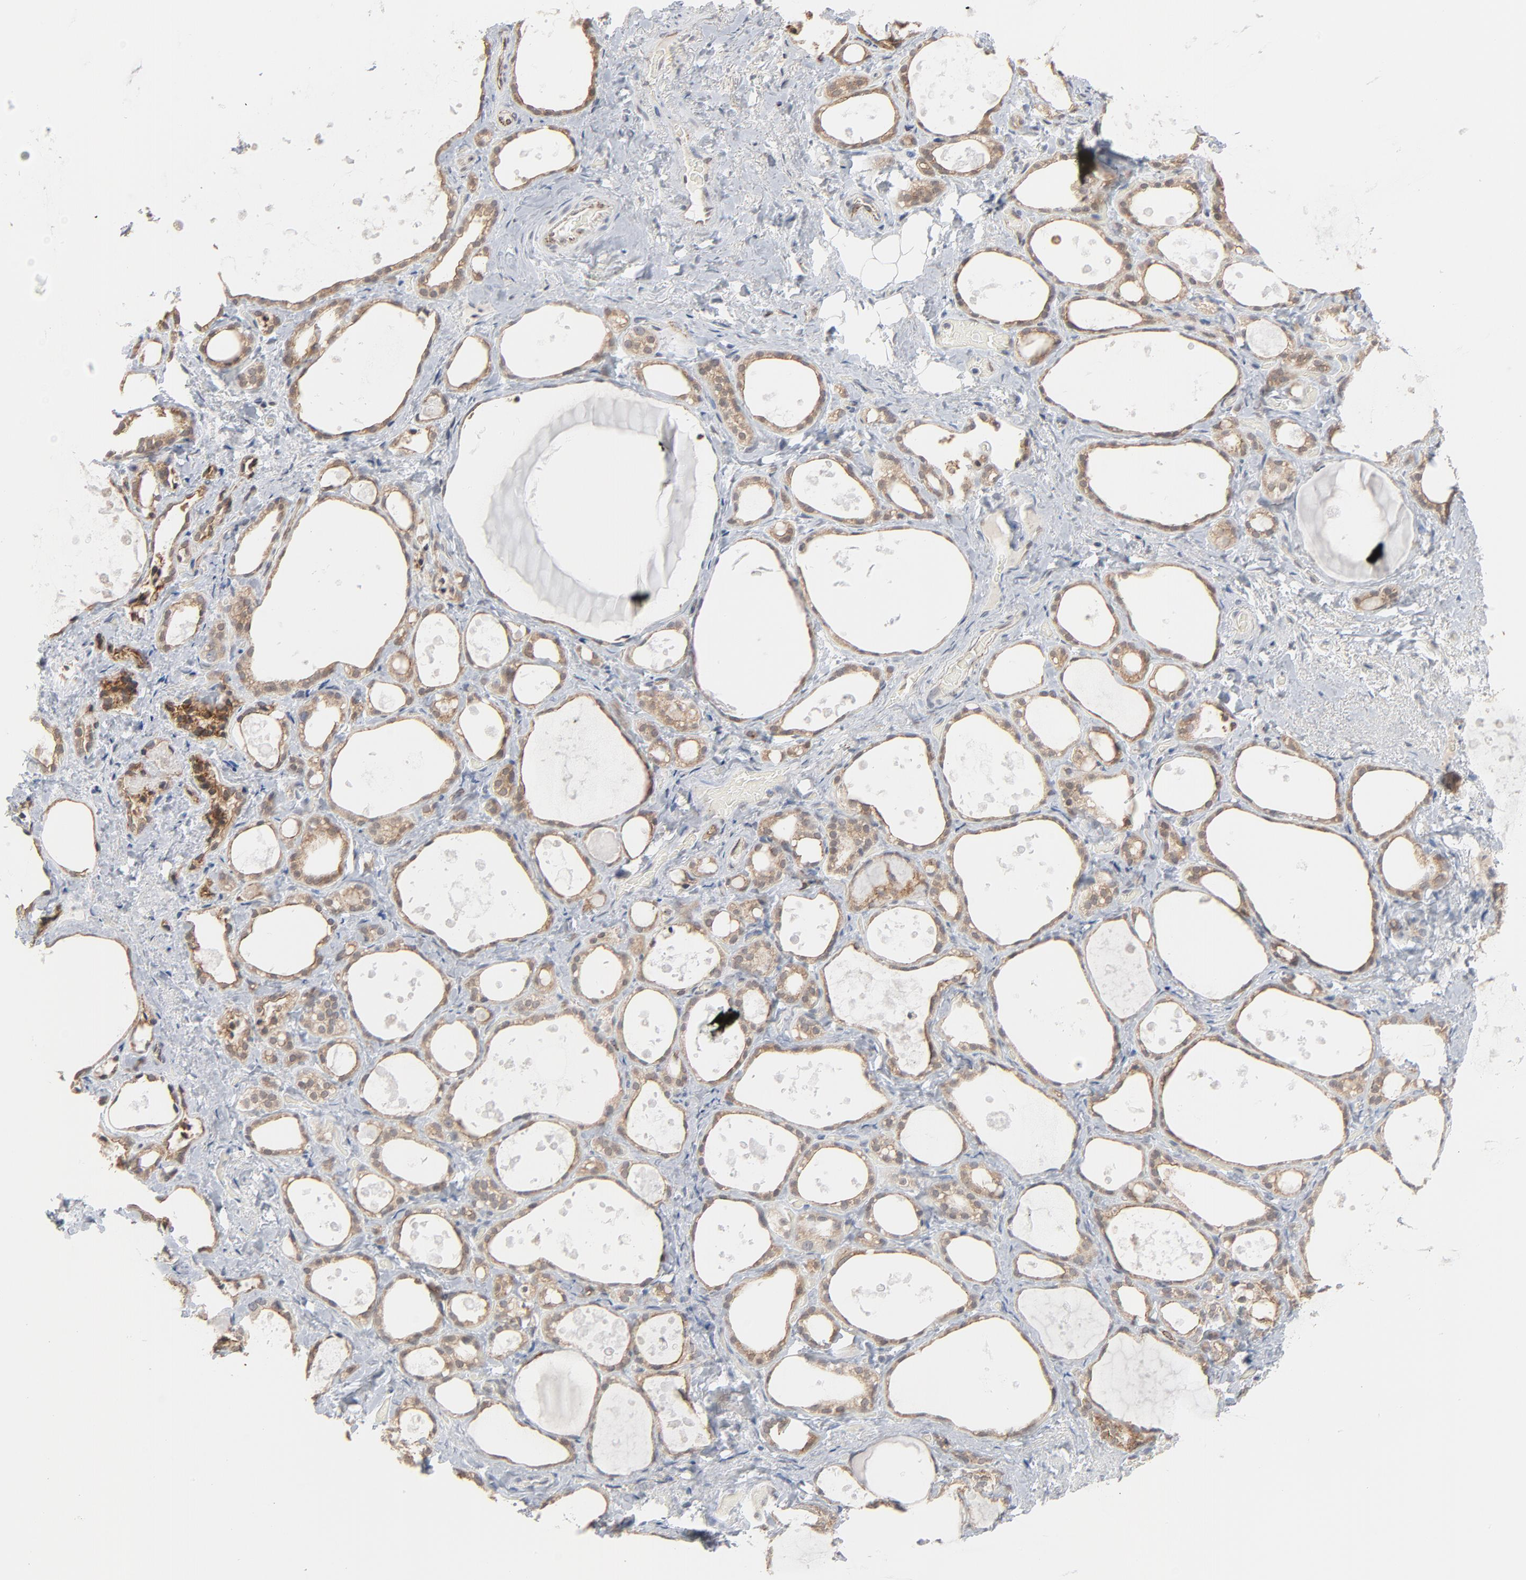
{"staining": {"intensity": "weak", "quantity": ">75%", "location": "cytoplasmic/membranous"}, "tissue": "thyroid gland", "cell_type": "Glandular cells", "image_type": "normal", "snomed": [{"axis": "morphology", "description": "Normal tissue, NOS"}, {"axis": "topography", "description": "Thyroid gland"}], "caption": "Brown immunohistochemical staining in normal thyroid gland demonstrates weak cytoplasmic/membranous positivity in approximately >75% of glandular cells.", "gene": "ITPR3", "patient": {"sex": "female", "age": 75}}